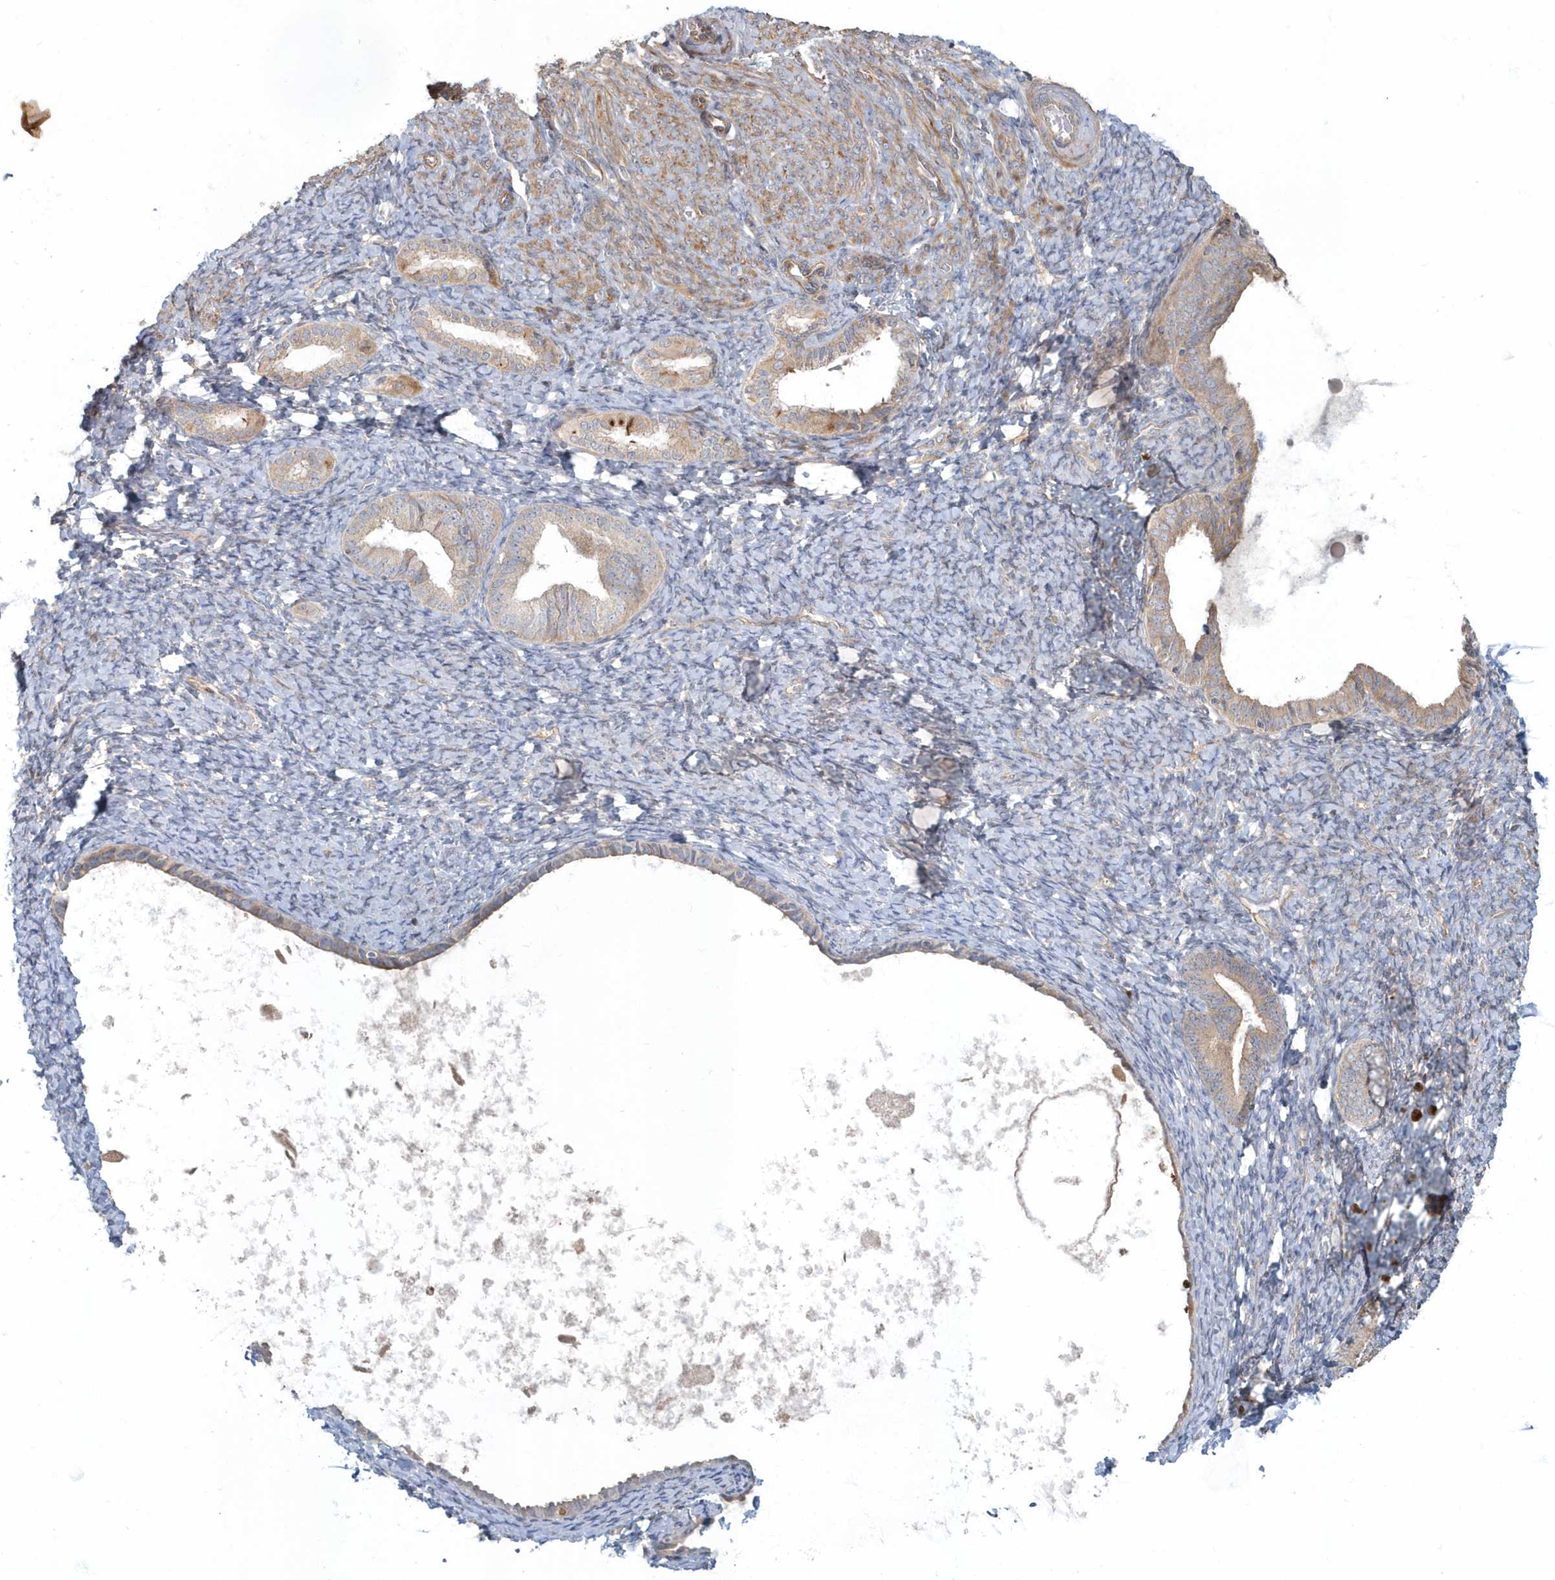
{"staining": {"intensity": "negative", "quantity": "none", "location": "none"}, "tissue": "endometrium", "cell_type": "Cells in endometrial stroma", "image_type": "normal", "snomed": [{"axis": "morphology", "description": "Normal tissue, NOS"}, {"axis": "topography", "description": "Endometrium"}], "caption": "Immunohistochemistry of benign human endometrium demonstrates no expression in cells in endometrial stroma. (DAB (3,3'-diaminobenzidine) immunohistochemistry (IHC) visualized using brightfield microscopy, high magnification).", "gene": "ARHGEF38", "patient": {"sex": "female", "age": 72}}